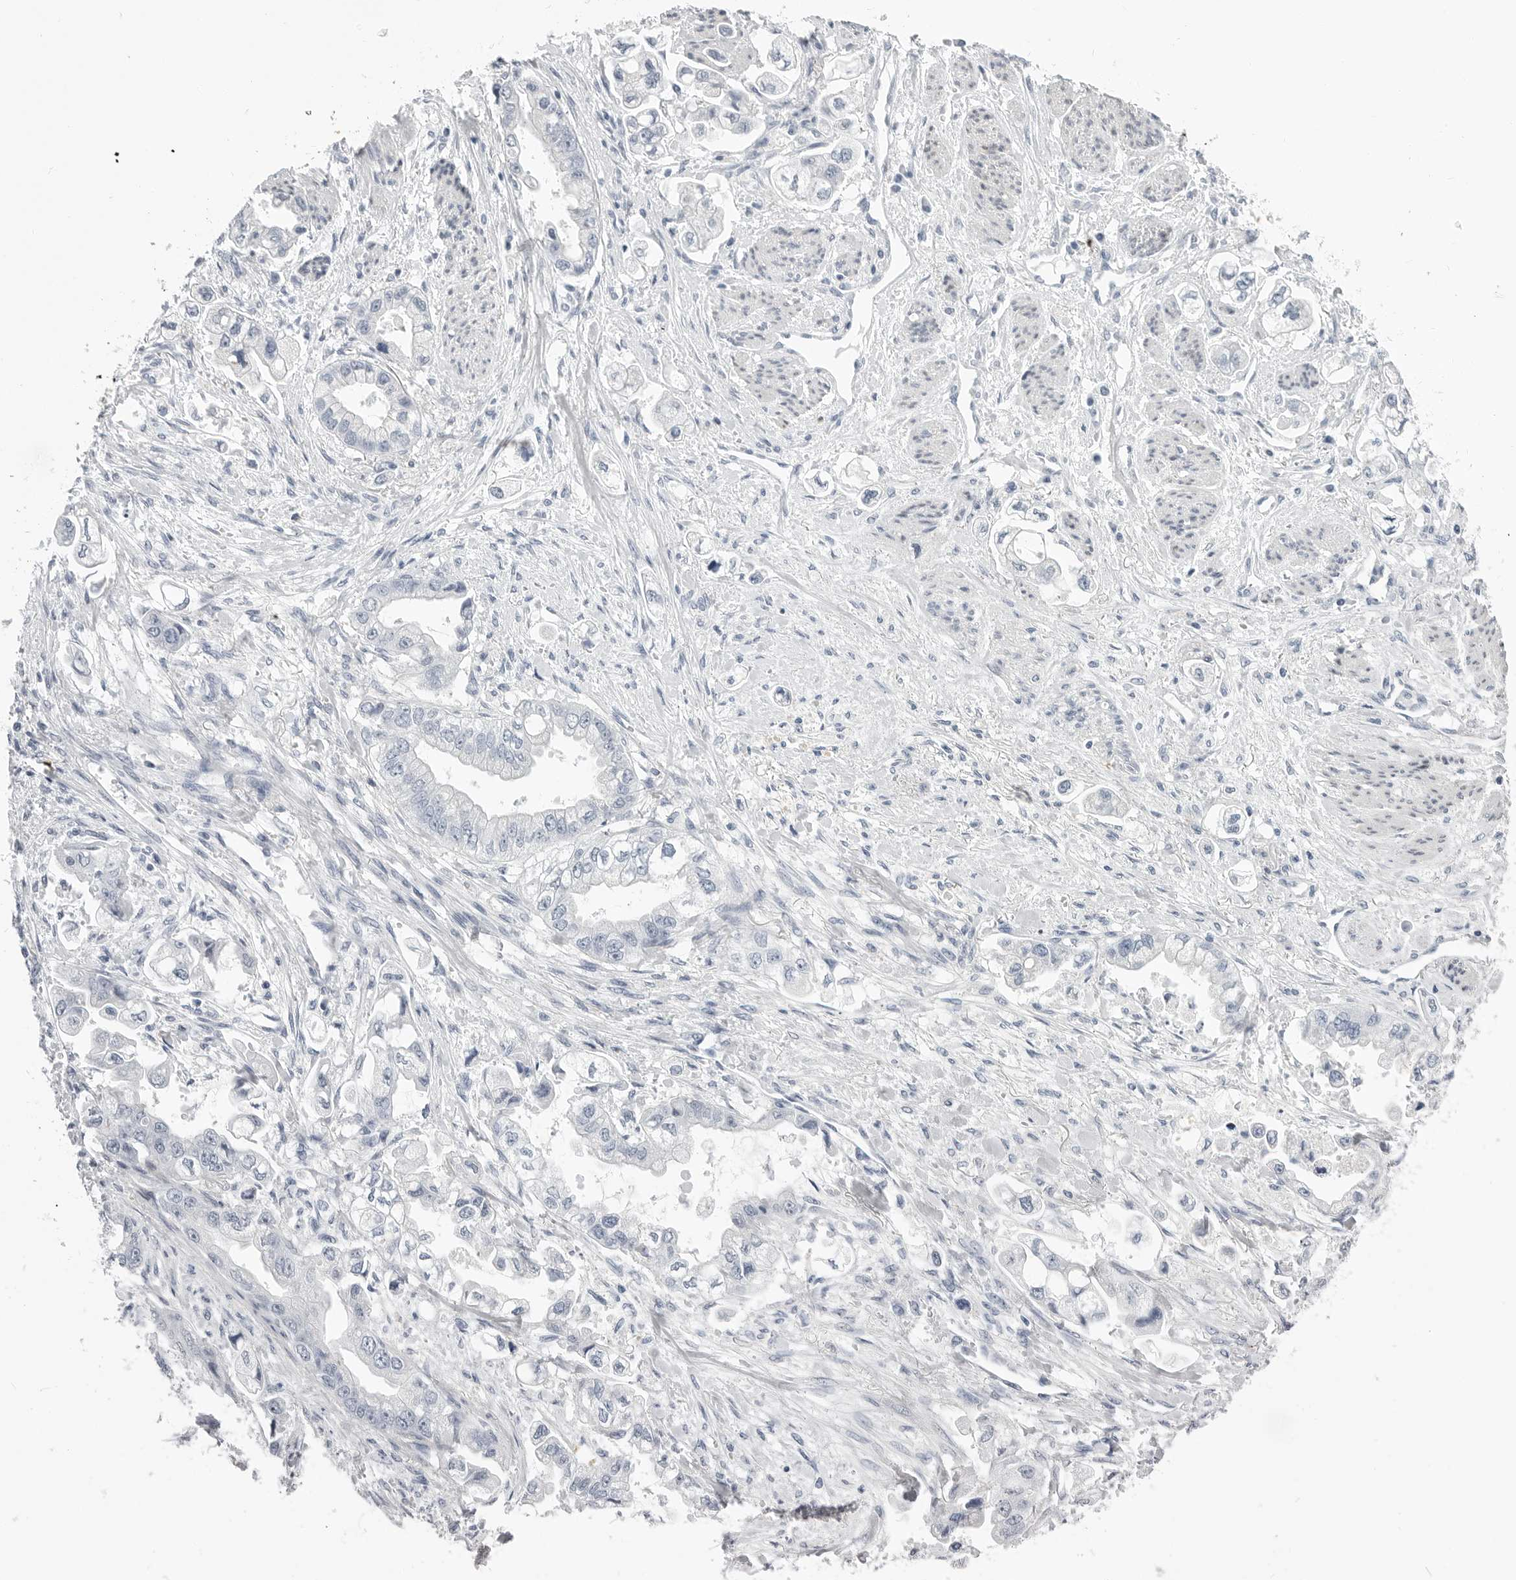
{"staining": {"intensity": "negative", "quantity": "none", "location": "none"}, "tissue": "stomach cancer", "cell_type": "Tumor cells", "image_type": "cancer", "snomed": [{"axis": "morphology", "description": "Adenocarcinoma, NOS"}, {"axis": "topography", "description": "Stomach"}], "caption": "This is an immunohistochemistry micrograph of human stomach cancer (adenocarcinoma). There is no positivity in tumor cells.", "gene": "PLN", "patient": {"sex": "male", "age": 62}}